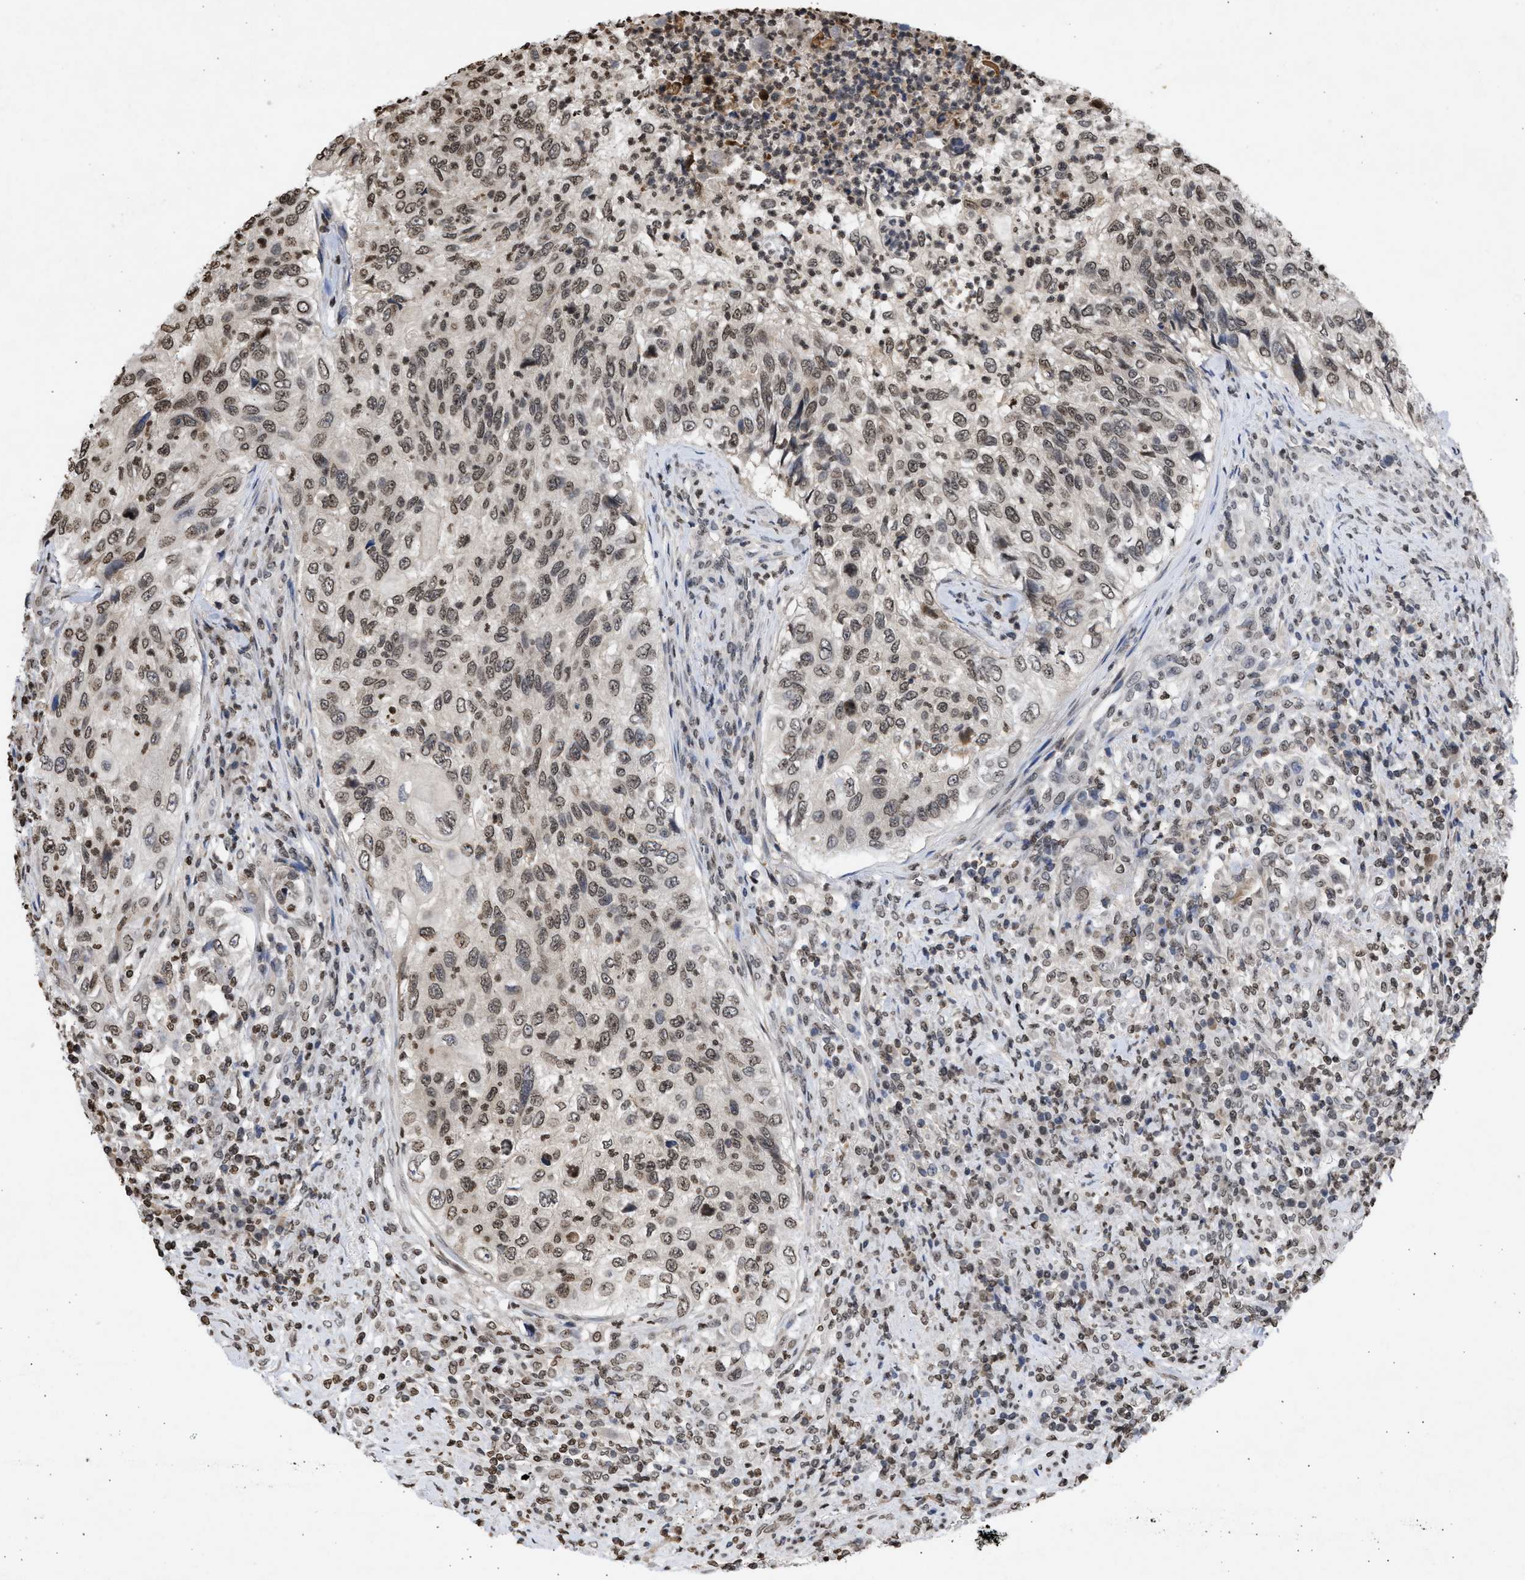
{"staining": {"intensity": "moderate", "quantity": ">75%", "location": "nuclear"}, "tissue": "urothelial cancer", "cell_type": "Tumor cells", "image_type": "cancer", "snomed": [{"axis": "morphology", "description": "Urothelial carcinoma, High grade"}, {"axis": "topography", "description": "Urinary bladder"}], "caption": "High-grade urothelial carcinoma stained for a protein displays moderate nuclear positivity in tumor cells.", "gene": "NUP35", "patient": {"sex": "female", "age": 60}}